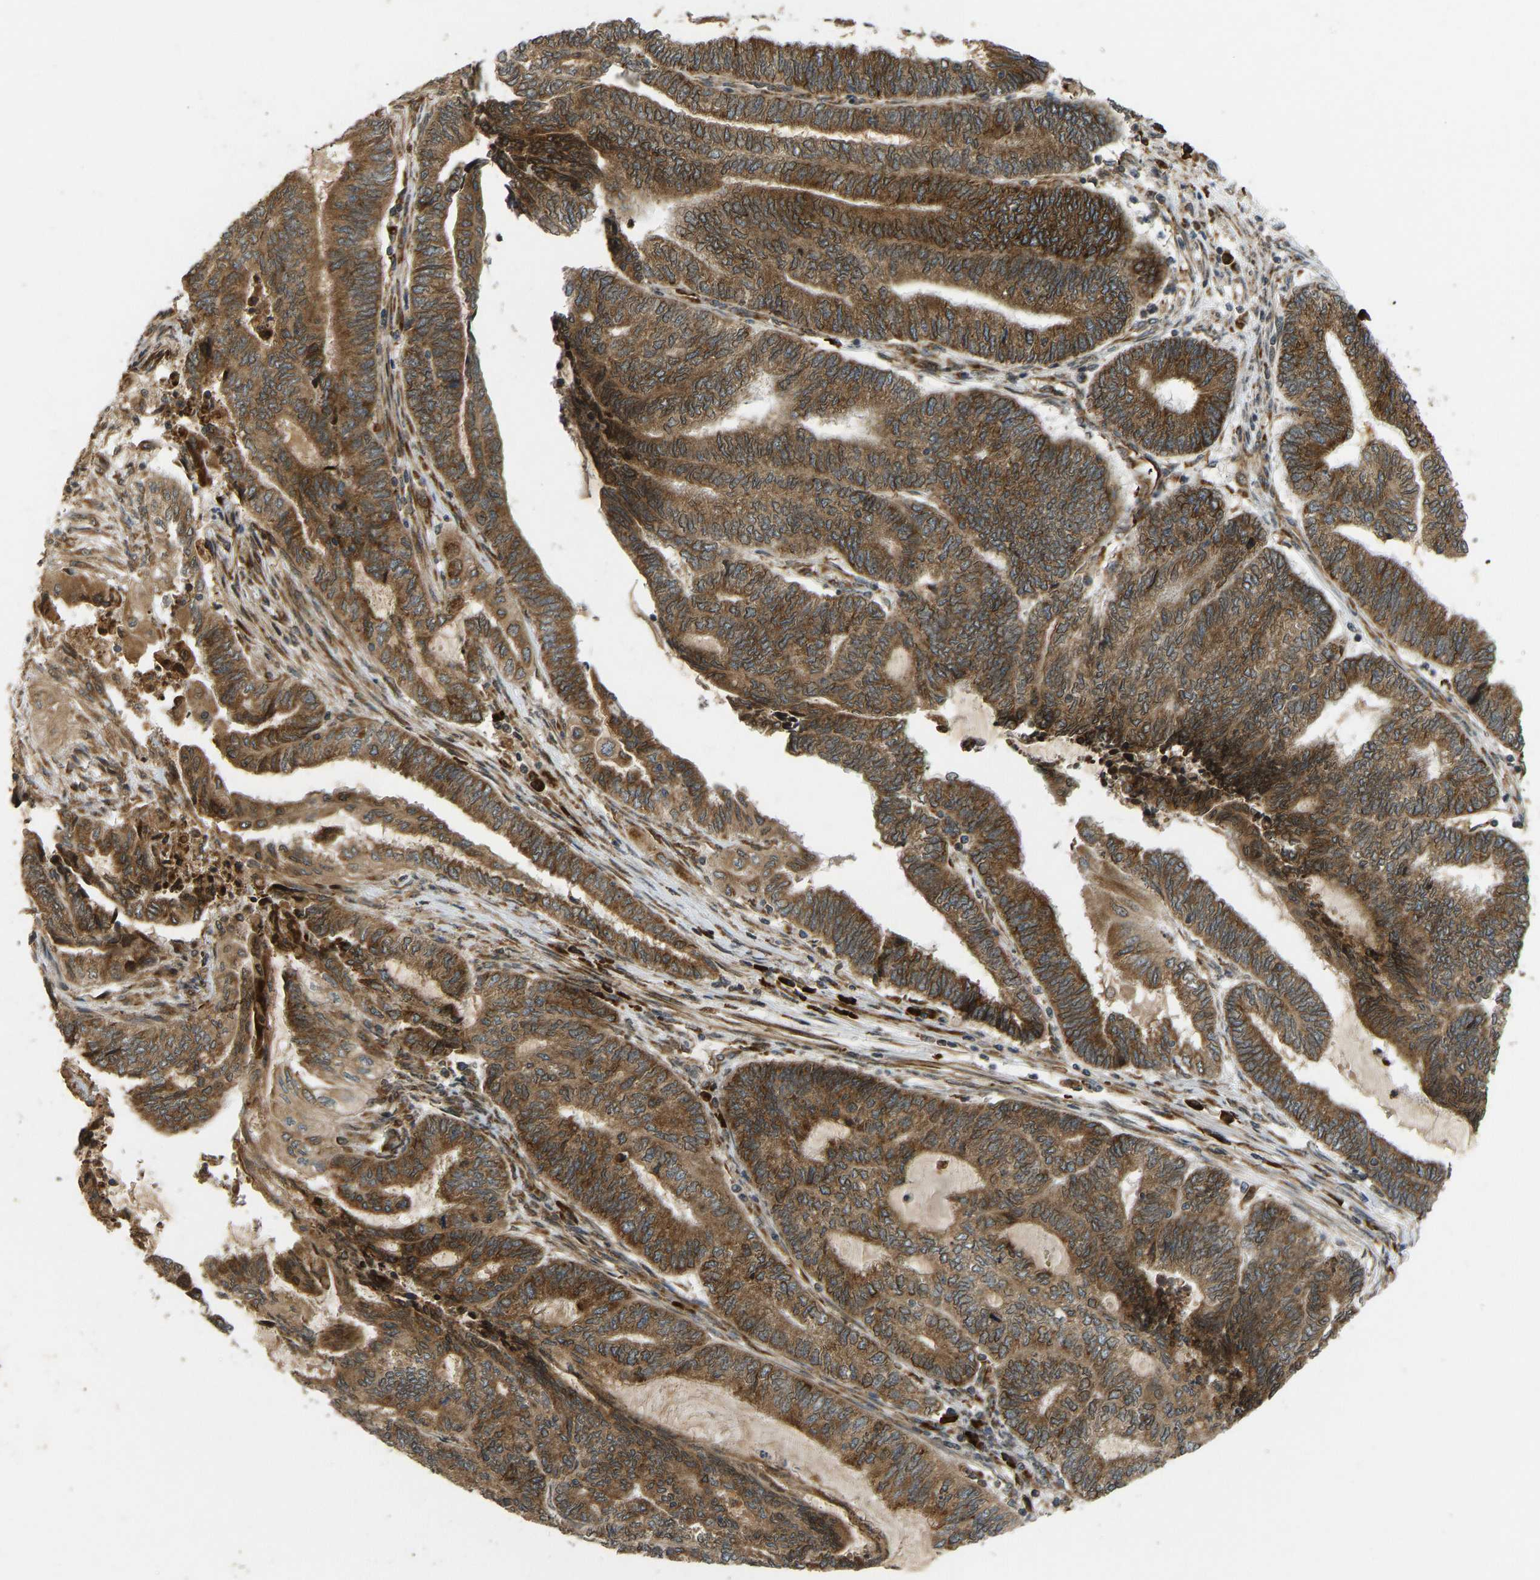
{"staining": {"intensity": "strong", "quantity": ">75%", "location": "cytoplasmic/membranous"}, "tissue": "endometrial cancer", "cell_type": "Tumor cells", "image_type": "cancer", "snomed": [{"axis": "morphology", "description": "Adenocarcinoma, NOS"}, {"axis": "topography", "description": "Uterus"}, {"axis": "topography", "description": "Endometrium"}], "caption": "IHC photomicrograph of endometrial adenocarcinoma stained for a protein (brown), which shows high levels of strong cytoplasmic/membranous positivity in approximately >75% of tumor cells.", "gene": "RPN2", "patient": {"sex": "female", "age": 70}}